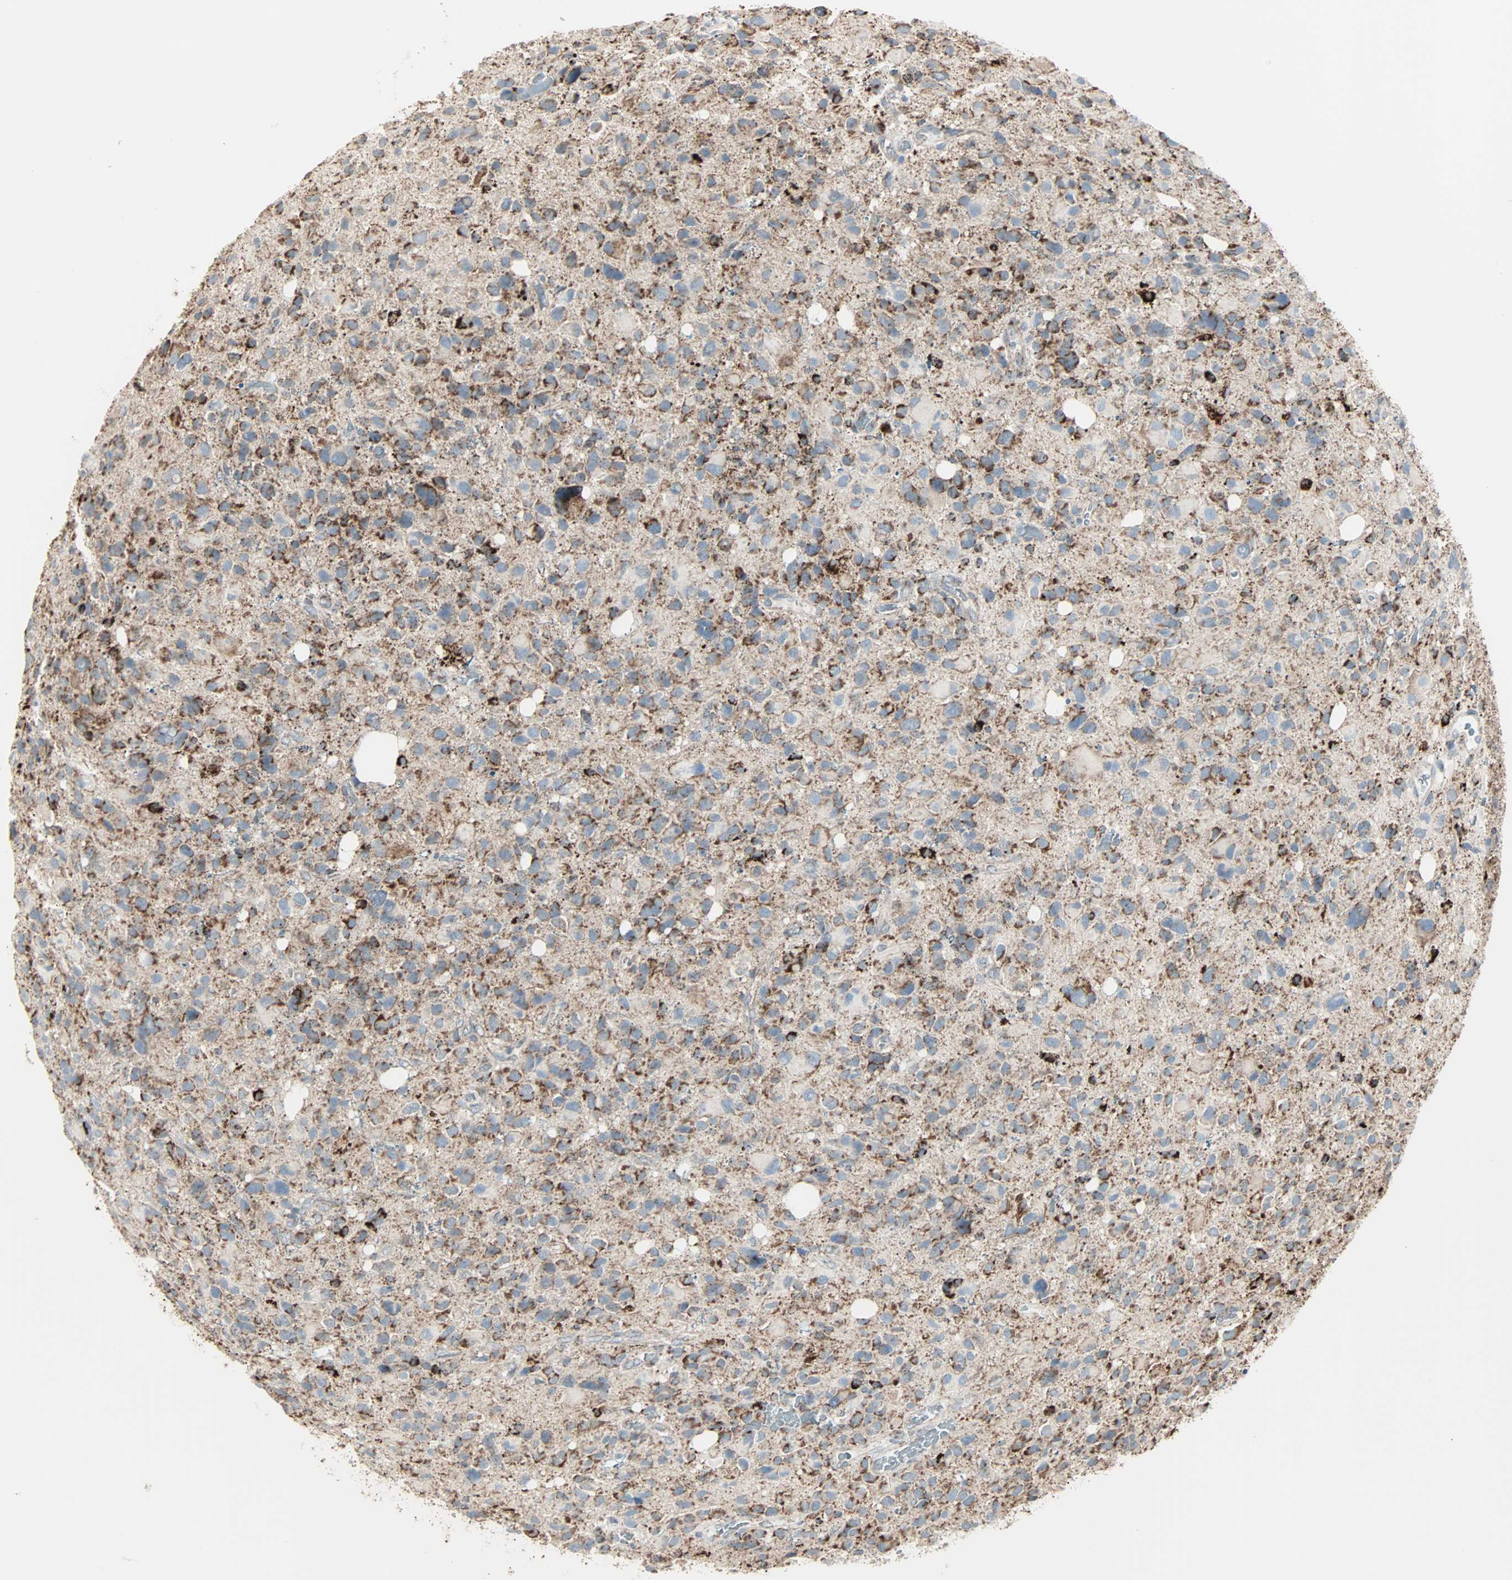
{"staining": {"intensity": "strong", "quantity": ">75%", "location": "cytoplasmic/membranous"}, "tissue": "glioma", "cell_type": "Tumor cells", "image_type": "cancer", "snomed": [{"axis": "morphology", "description": "Glioma, malignant, High grade"}, {"axis": "topography", "description": "Brain"}], "caption": "Brown immunohistochemical staining in human malignant glioma (high-grade) reveals strong cytoplasmic/membranous staining in about >75% of tumor cells.", "gene": "IDH2", "patient": {"sex": "male", "age": 48}}